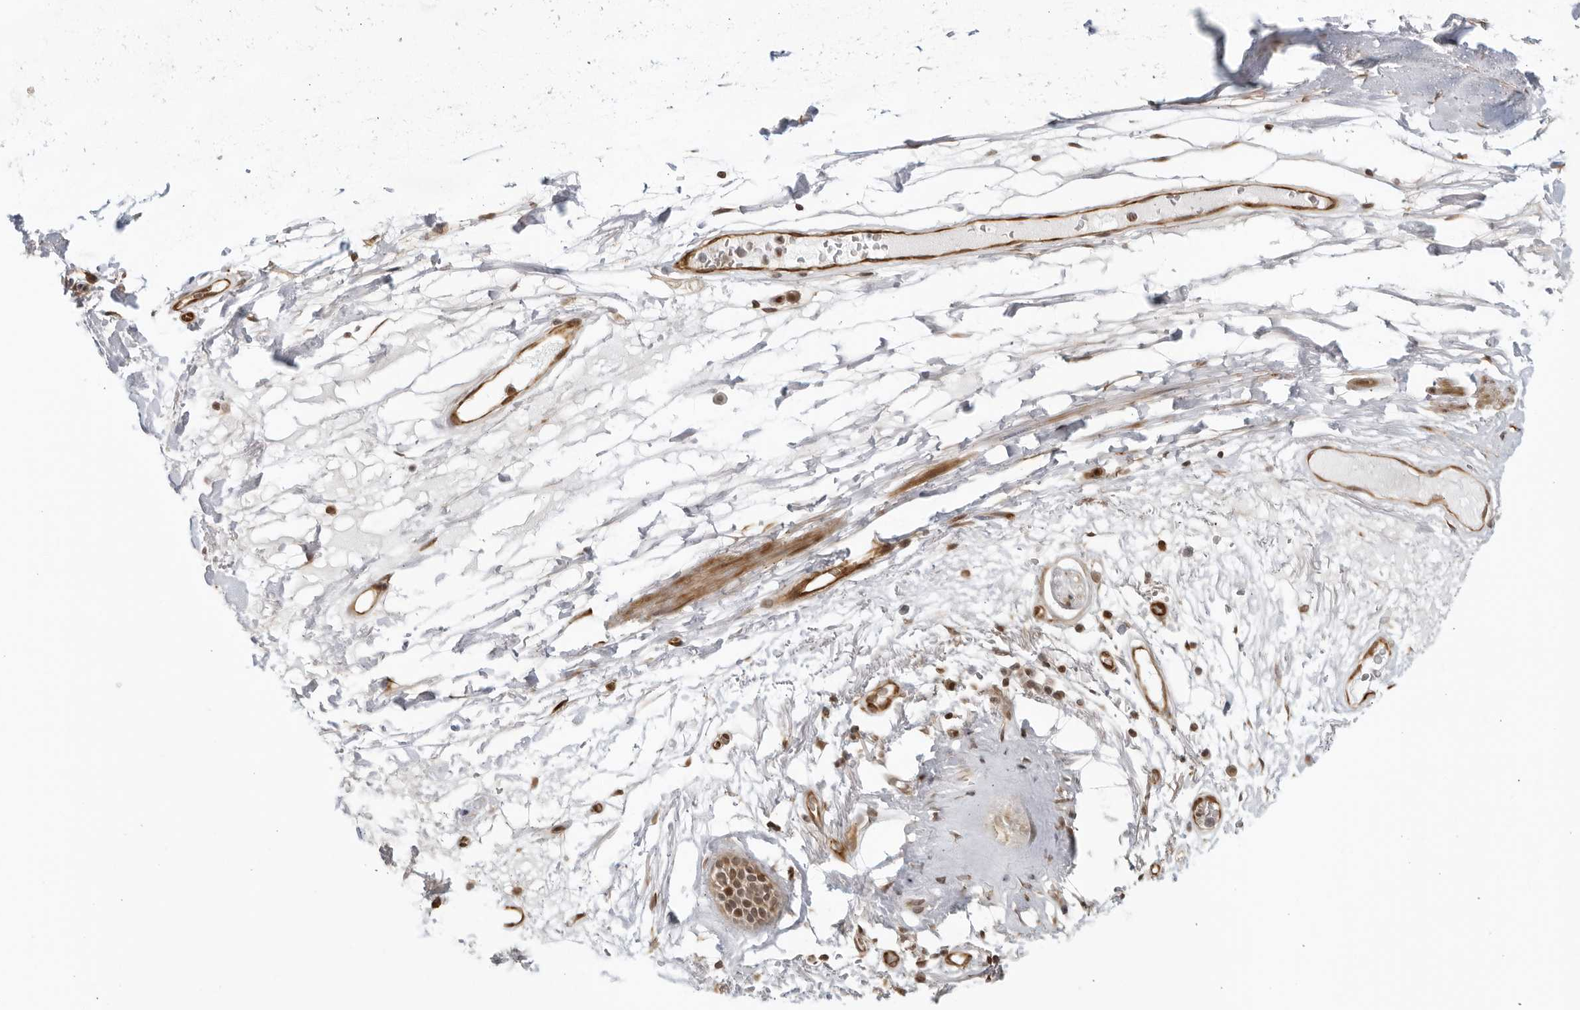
{"staining": {"intensity": "moderate", "quantity": ">75%", "location": "cytoplasmic/membranous,nuclear"}, "tissue": "adipose tissue", "cell_type": "Adipocytes", "image_type": "normal", "snomed": [{"axis": "morphology", "description": "Normal tissue, NOS"}, {"axis": "topography", "description": "Cartilage tissue"}], "caption": "About >75% of adipocytes in benign human adipose tissue exhibit moderate cytoplasmic/membranous,nuclear protein positivity as visualized by brown immunohistochemical staining.", "gene": "TCF21", "patient": {"sex": "female", "age": 63}}